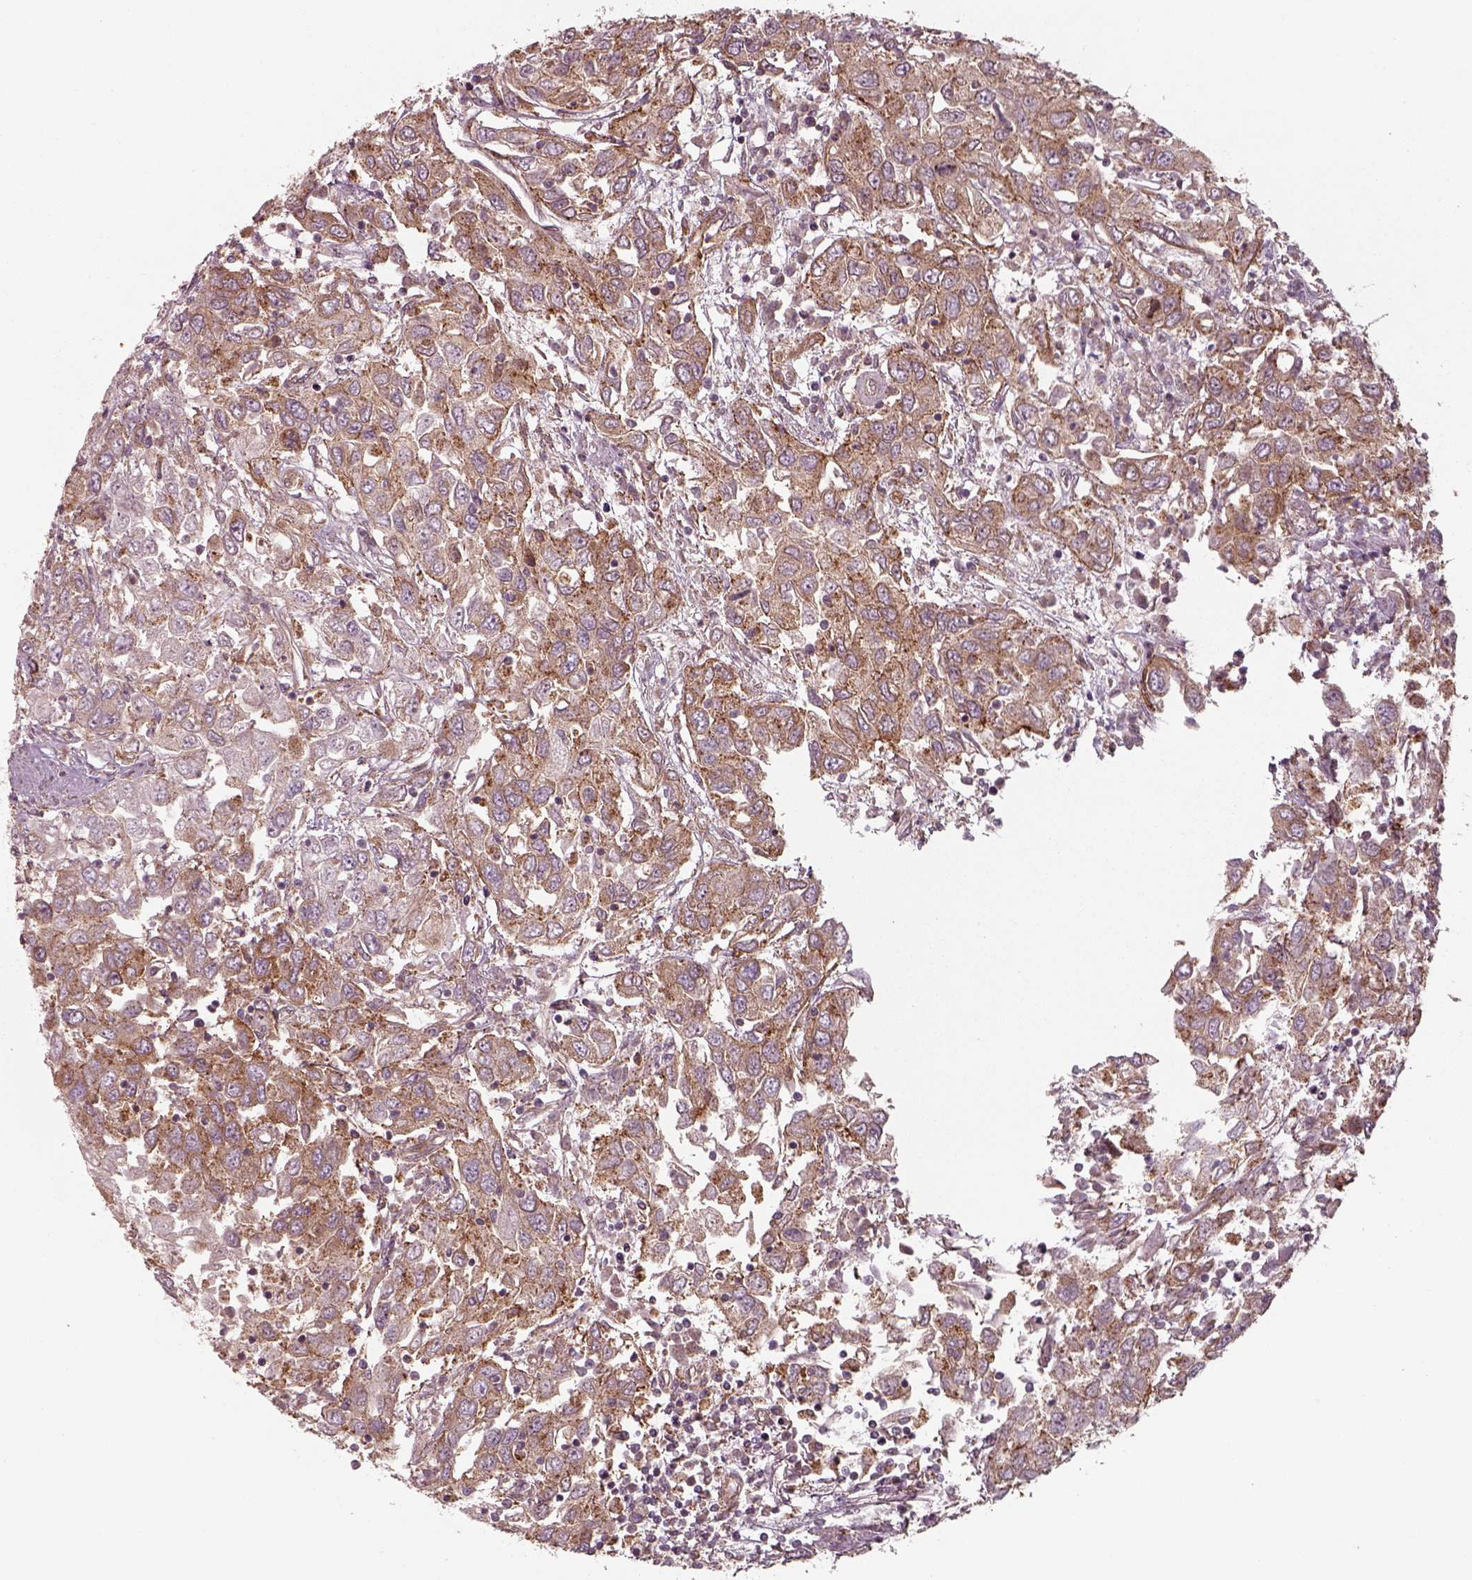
{"staining": {"intensity": "moderate", "quantity": ">75%", "location": "cytoplasmic/membranous"}, "tissue": "urothelial cancer", "cell_type": "Tumor cells", "image_type": "cancer", "snomed": [{"axis": "morphology", "description": "Urothelial carcinoma, High grade"}, {"axis": "topography", "description": "Urinary bladder"}], "caption": "An image of human urothelial cancer stained for a protein exhibits moderate cytoplasmic/membranous brown staining in tumor cells.", "gene": "CHMP3", "patient": {"sex": "male", "age": 76}}